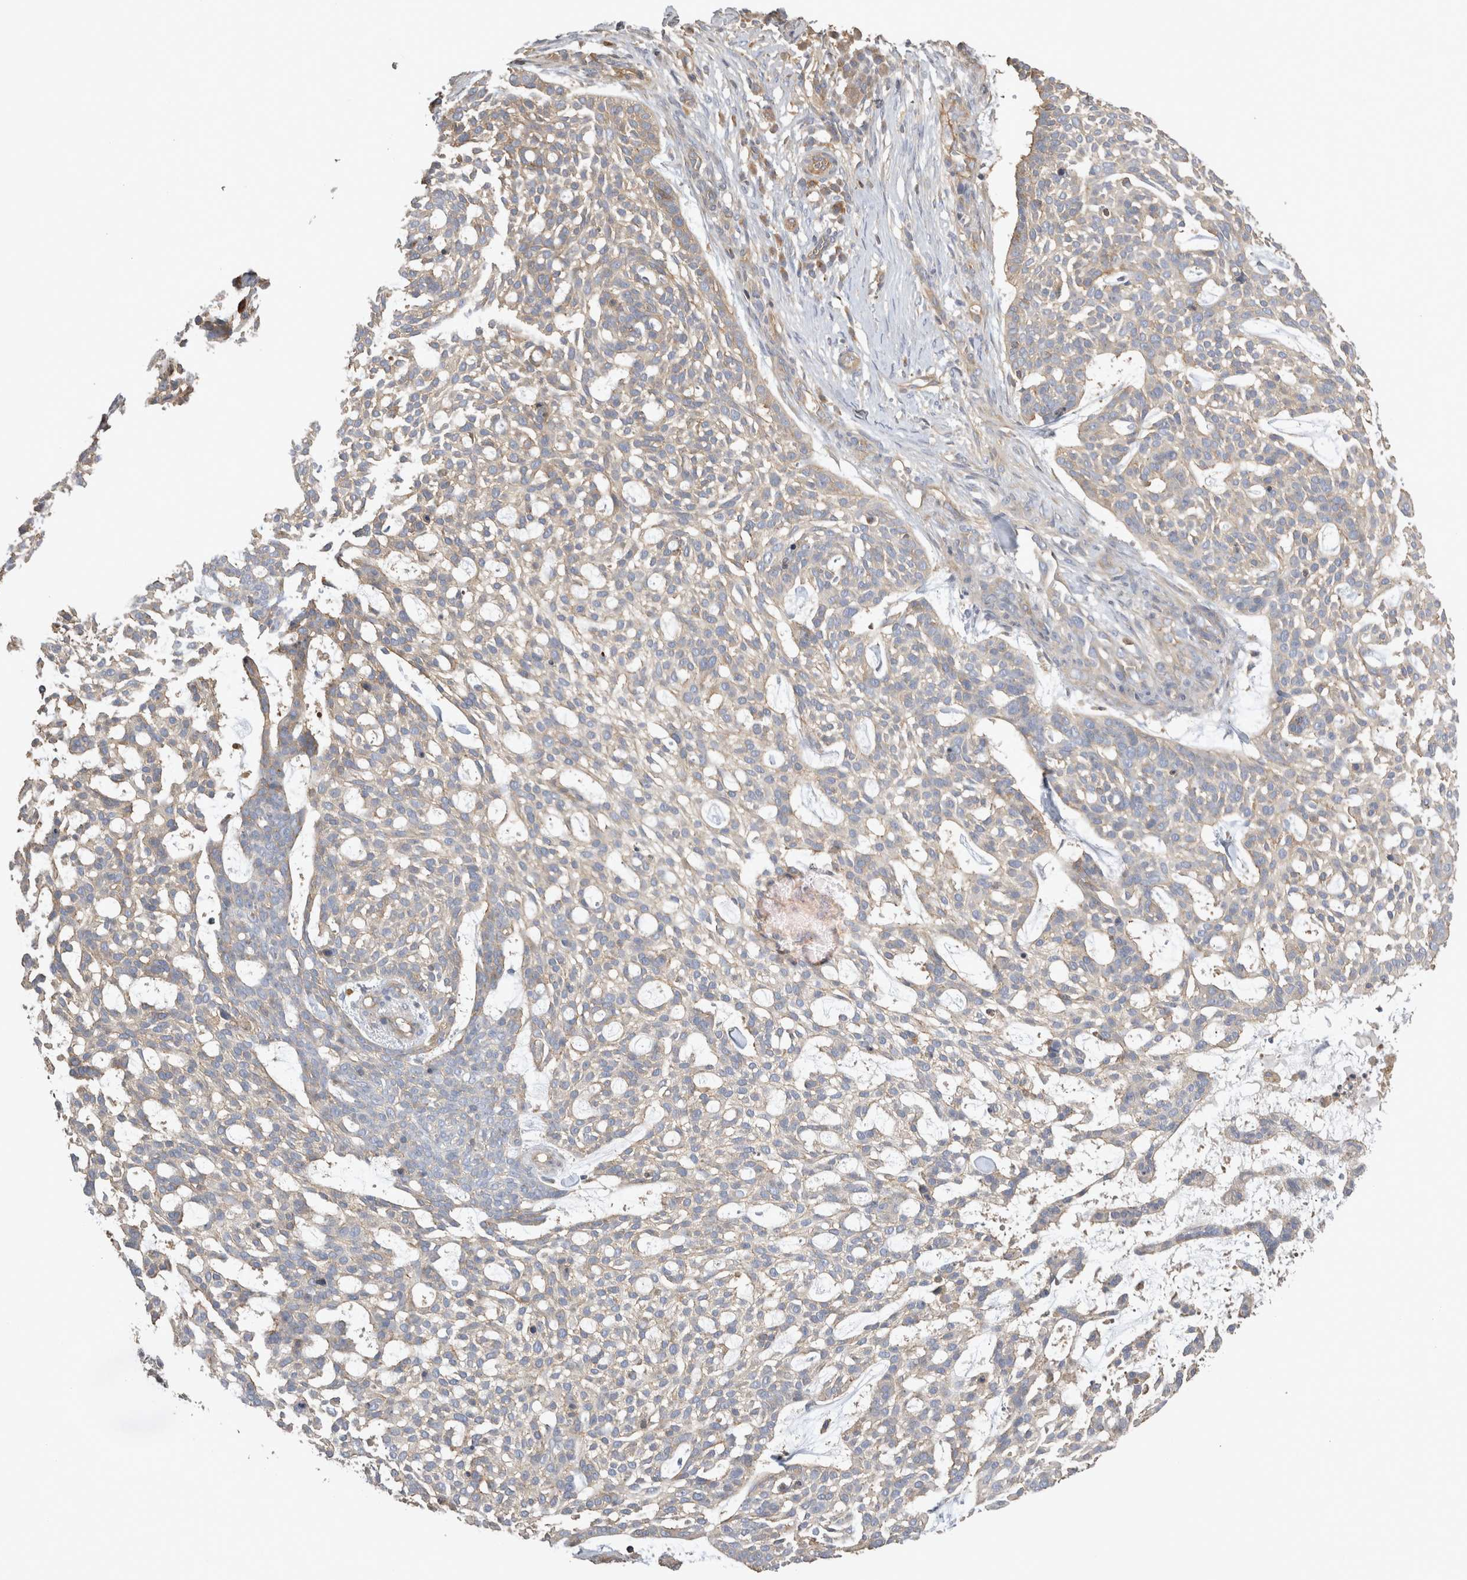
{"staining": {"intensity": "negative", "quantity": "none", "location": "none"}, "tissue": "skin cancer", "cell_type": "Tumor cells", "image_type": "cancer", "snomed": [{"axis": "morphology", "description": "Basal cell carcinoma"}, {"axis": "topography", "description": "Skin"}], "caption": "Basal cell carcinoma (skin) was stained to show a protein in brown. There is no significant expression in tumor cells.", "gene": "CHMP6", "patient": {"sex": "female", "age": 64}}